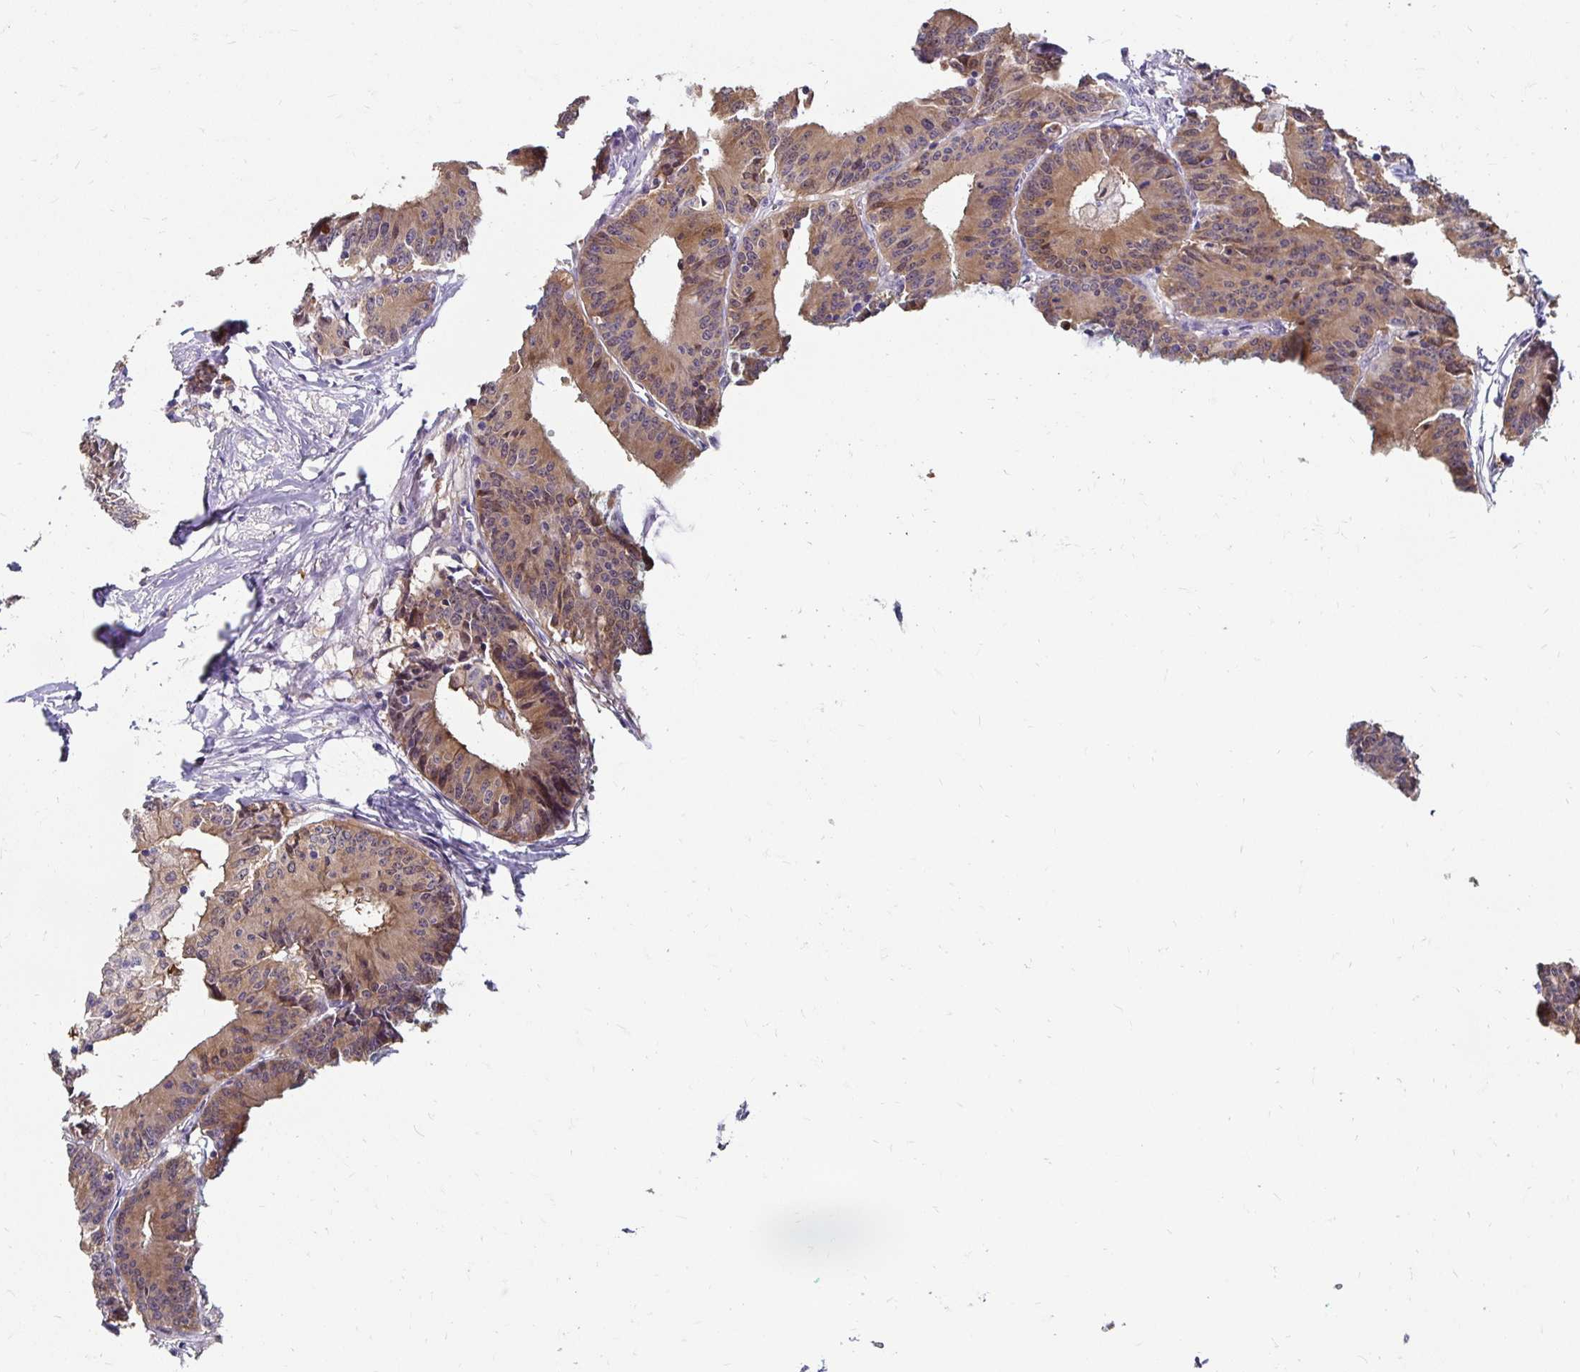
{"staining": {"intensity": "moderate", "quantity": ">75%", "location": "cytoplasmic/membranous"}, "tissue": "colorectal cancer", "cell_type": "Tumor cells", "image_type": "cancer", "snomed": [{"axis": "morphology", "description": "Adenocarcinoma, NOS"}, {"axis": "topography", "description": "Colon"}], "caption": "An IHC photomicrograph of neoplastic tissue is shown. Protein staining in brown labels moderate cytoplasmic/membranous positivity in adenocarcinoma (colorectal) within tumor cells. The staining was performed using DAB (3,3'-diaminobenzidine), with brown indicating positive protein expression. Nuclei are stained blue with hematoxylin.", "gene": "PADI2", "patient": {"sex": "female", "age": 78}}